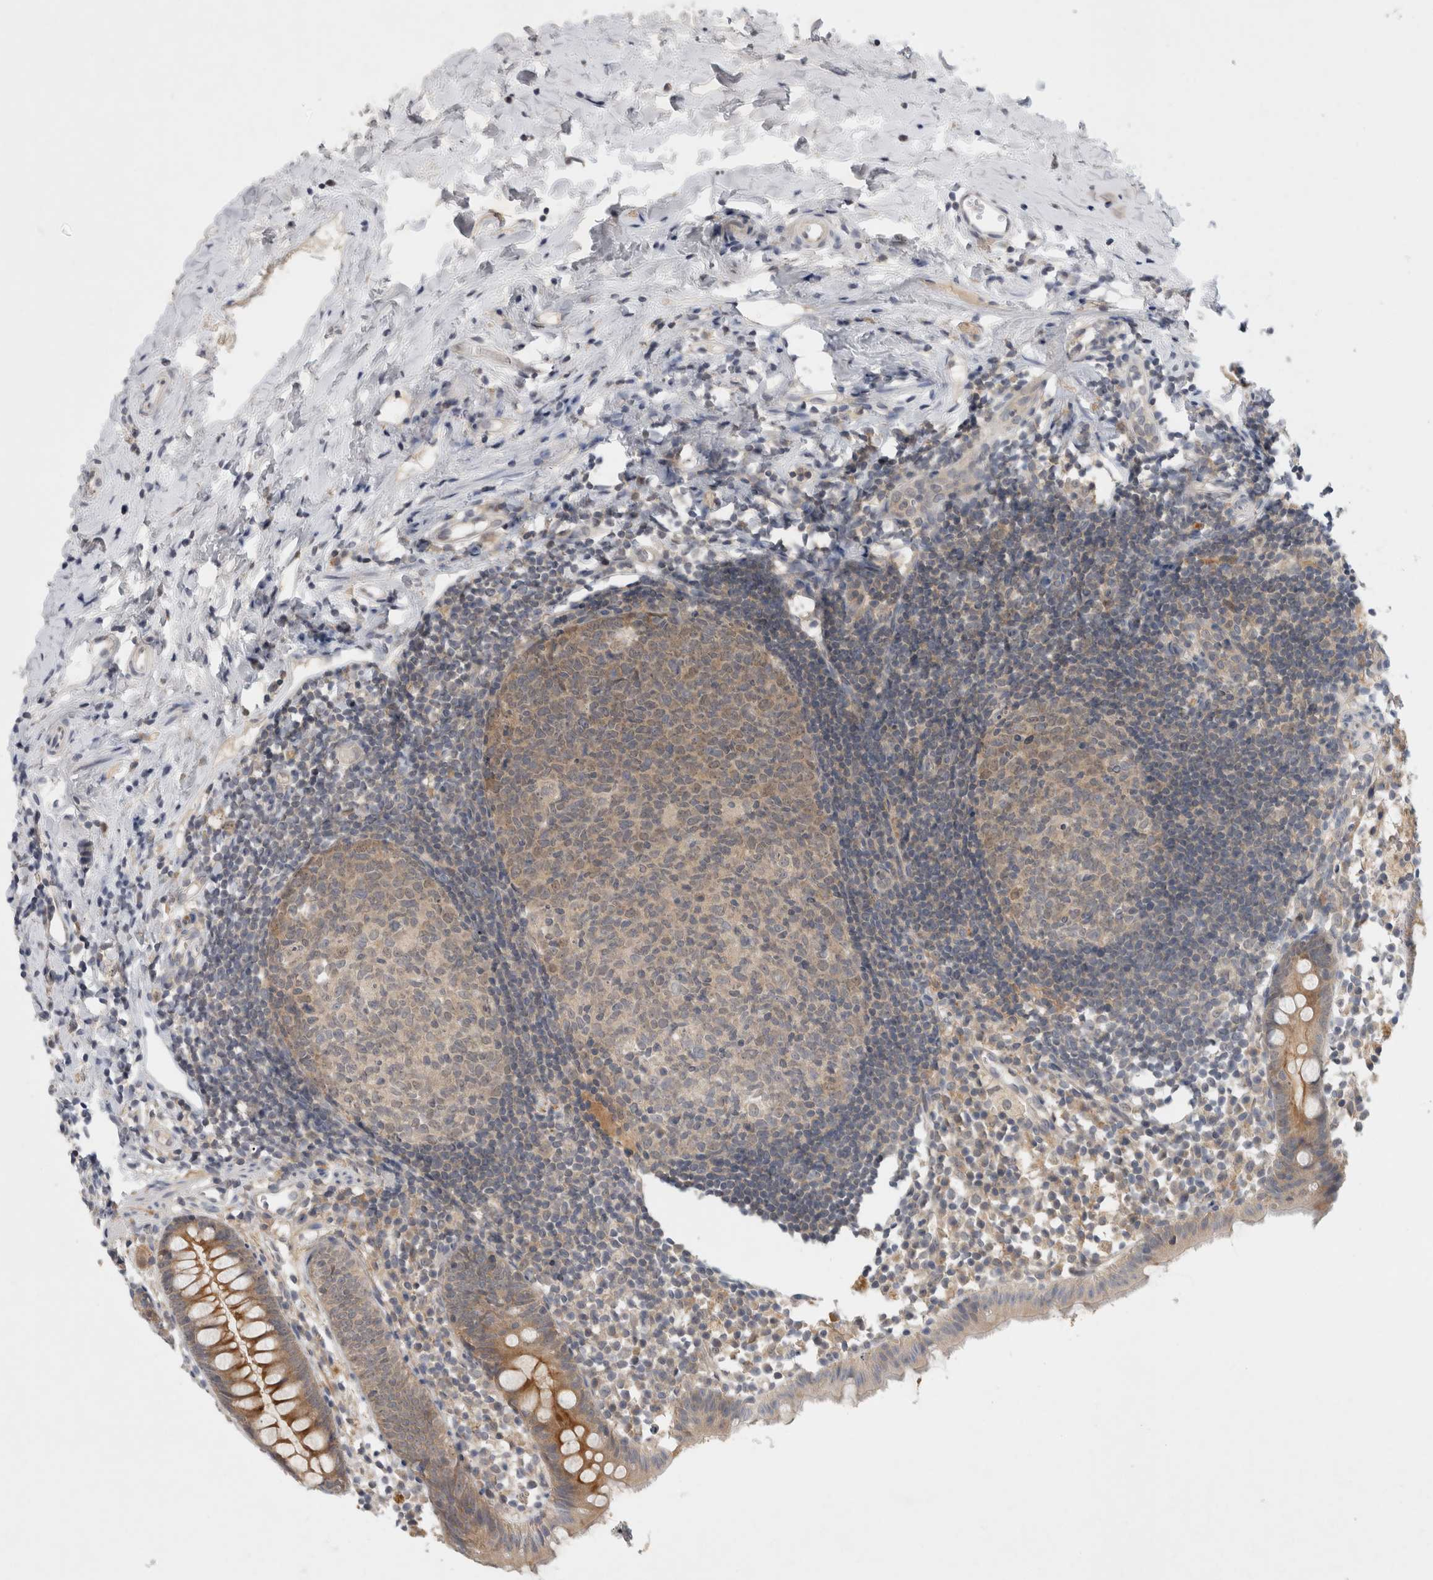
{"staining": {"intensity": "moderate", "quantity": ">75%", "location": "cytoplasmic/membranous"}, "tissue": "appendix", "cell_type": "Glandular cells", "image_type": "normal", "snomed": [{"axis": "morphology", "description": "Normal tissue, NOS"}, {"axis": "topography", "description": "Appendix"}], "caption": "Benign appendix shows moderate cytoplasmic/membranous positivity in about >75% of glandular cells, visualized by immunohistochemistry. Using DAB (3,3'-diaminobenzidine) (brown) and hematoxylin (blue) stains, captured at high magnification using brightfield microscopy.", "gene": "AASDHPPT", "patient": {"sex": "female", "age": 20}}